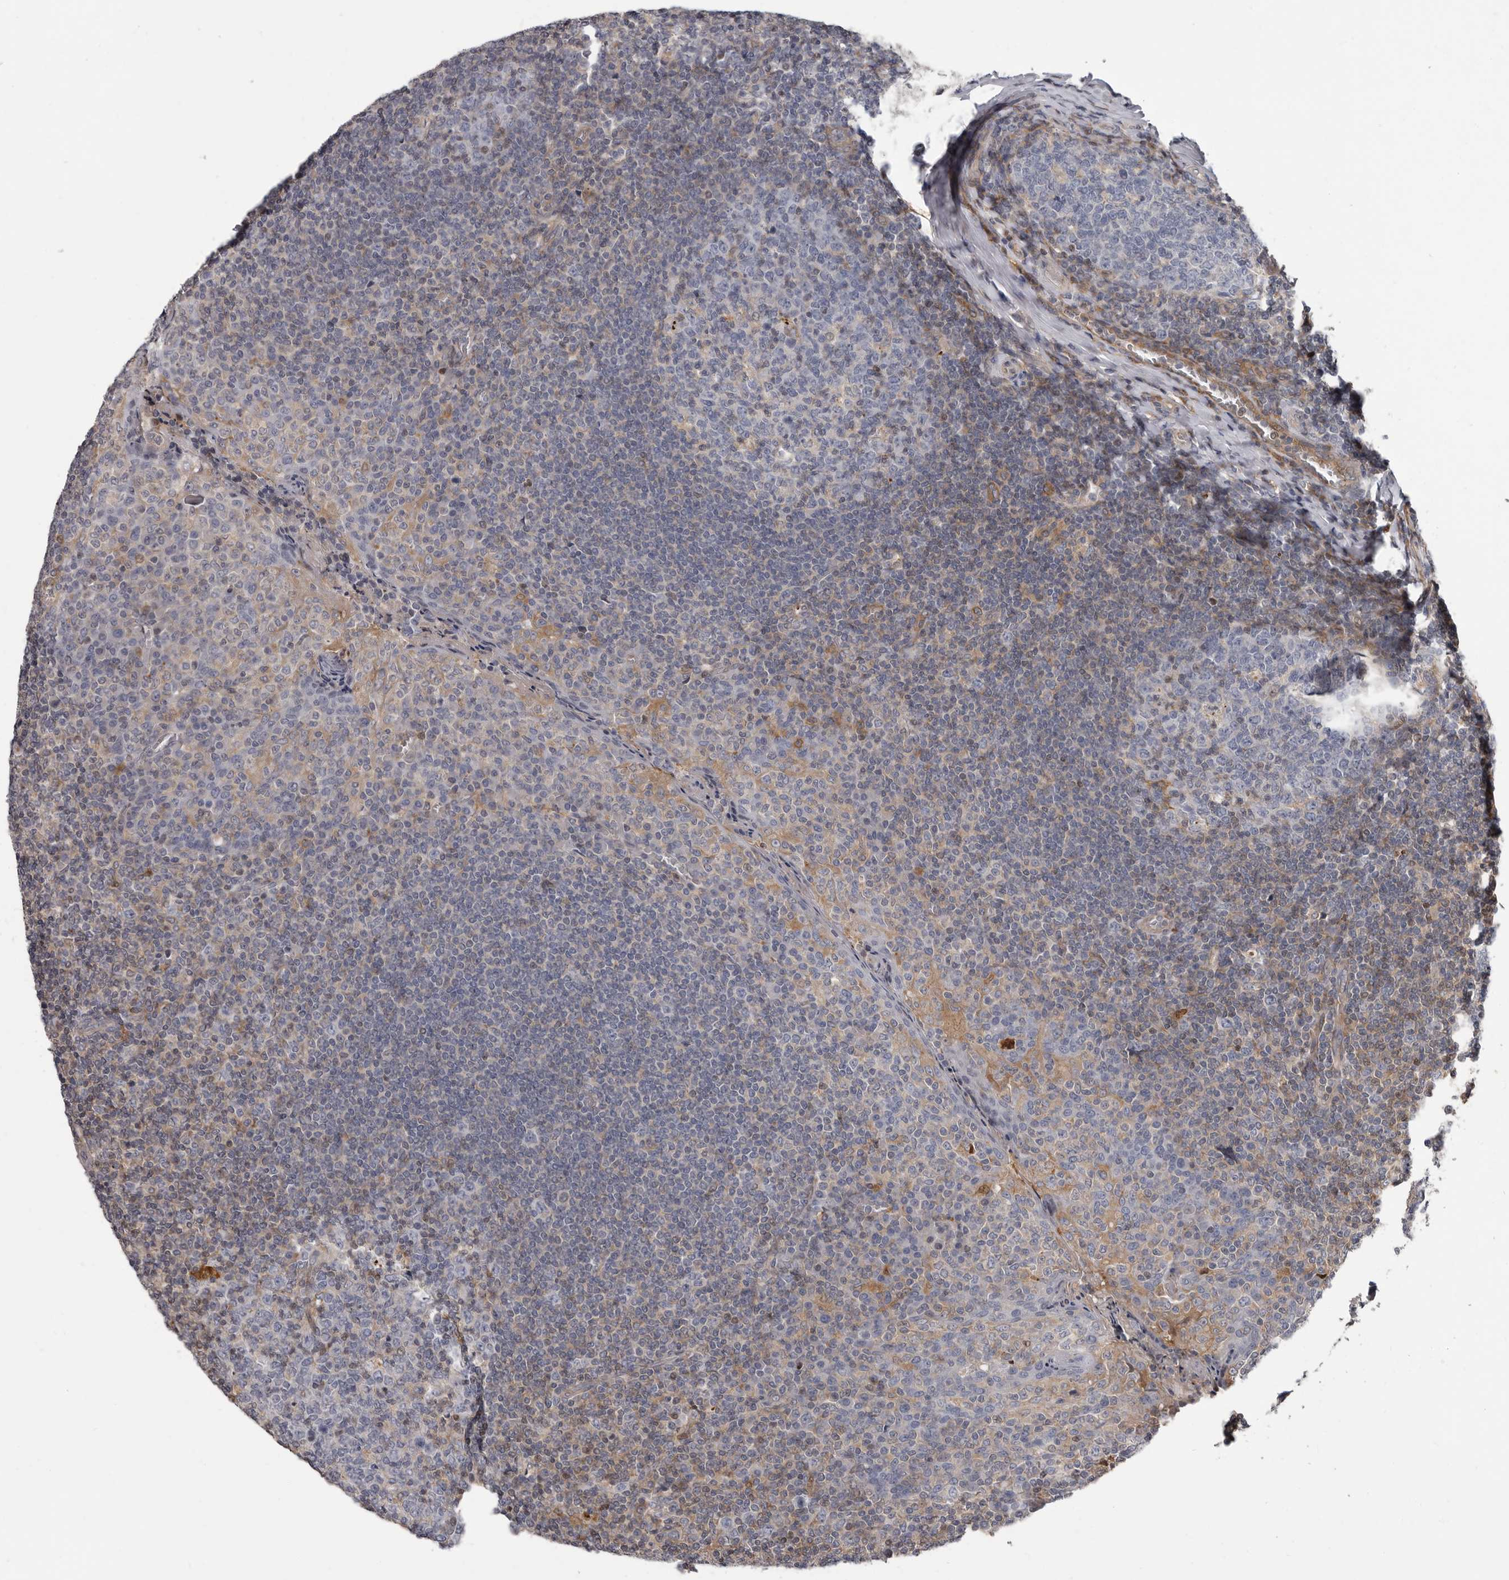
{"staining": {"intensity": "weak", "quantity": "25%-75%", "location": "cytoplasmic/membranous"}, "tissue": "tonsil", "cell_type": "Germinal center cells", "image_type": "normal", "snomed": [{"axis": "morphology", "description": "Normal tissue, NOS"}, {"axis": "topography", "description": "Tonsil"}], "caption": "IHC (DAB) staining of benign tonsil demonstrates weak cytoplasmic/membranous protein expression in about 25%-75% of germinal center cells. (Stains: DAB (3,3'-diaminobenzidine) in brown, nuclei in blue, Microscopy: brightfield microscopy at high magnification).", "gene": "FGFR4", "patient": {"sex": "female", "age": 19}}